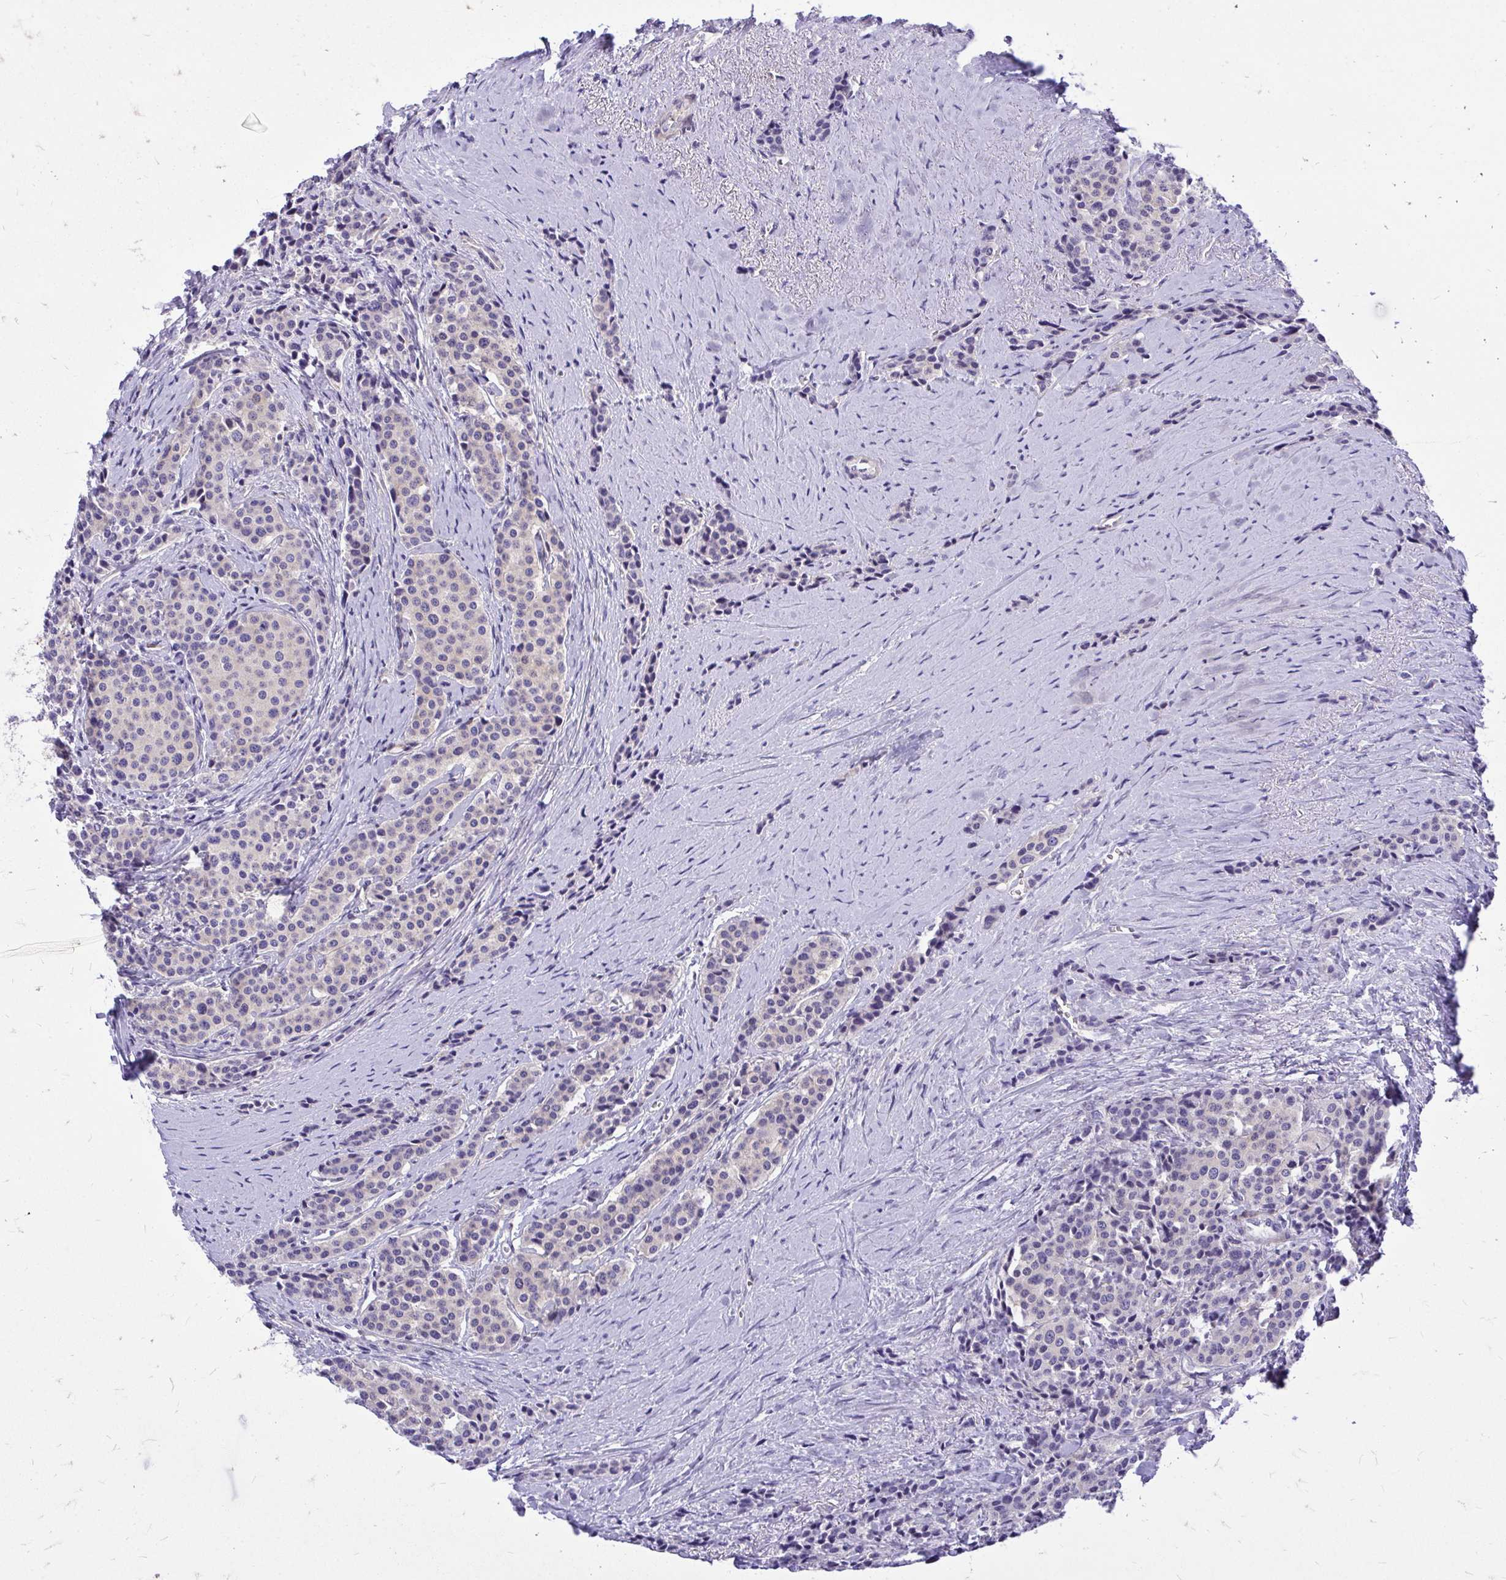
{"staining": {"intensity": "negative", "quantity": "none", "location": "none"}, "tissue": "carcinoid", "cell_type": "Tumor cells", "image_type": "cancer", "snomed": [{"axis": "morphology", "description": "Carcinoid, malignant, NOS"}, {"axis": "topography", "description": "Small intestine"}], "caption": "The histopathology image shows no significant positivity in tumor cells of malignant carcinoid. The staining was performed using DAB to visualize the protein expression in brown, while the nuclei were stained in blue with hematoxylin (Magnification: 20x).", "gene": "ADAMTSL1", "patient": {"sex": "male", "age": 73}}